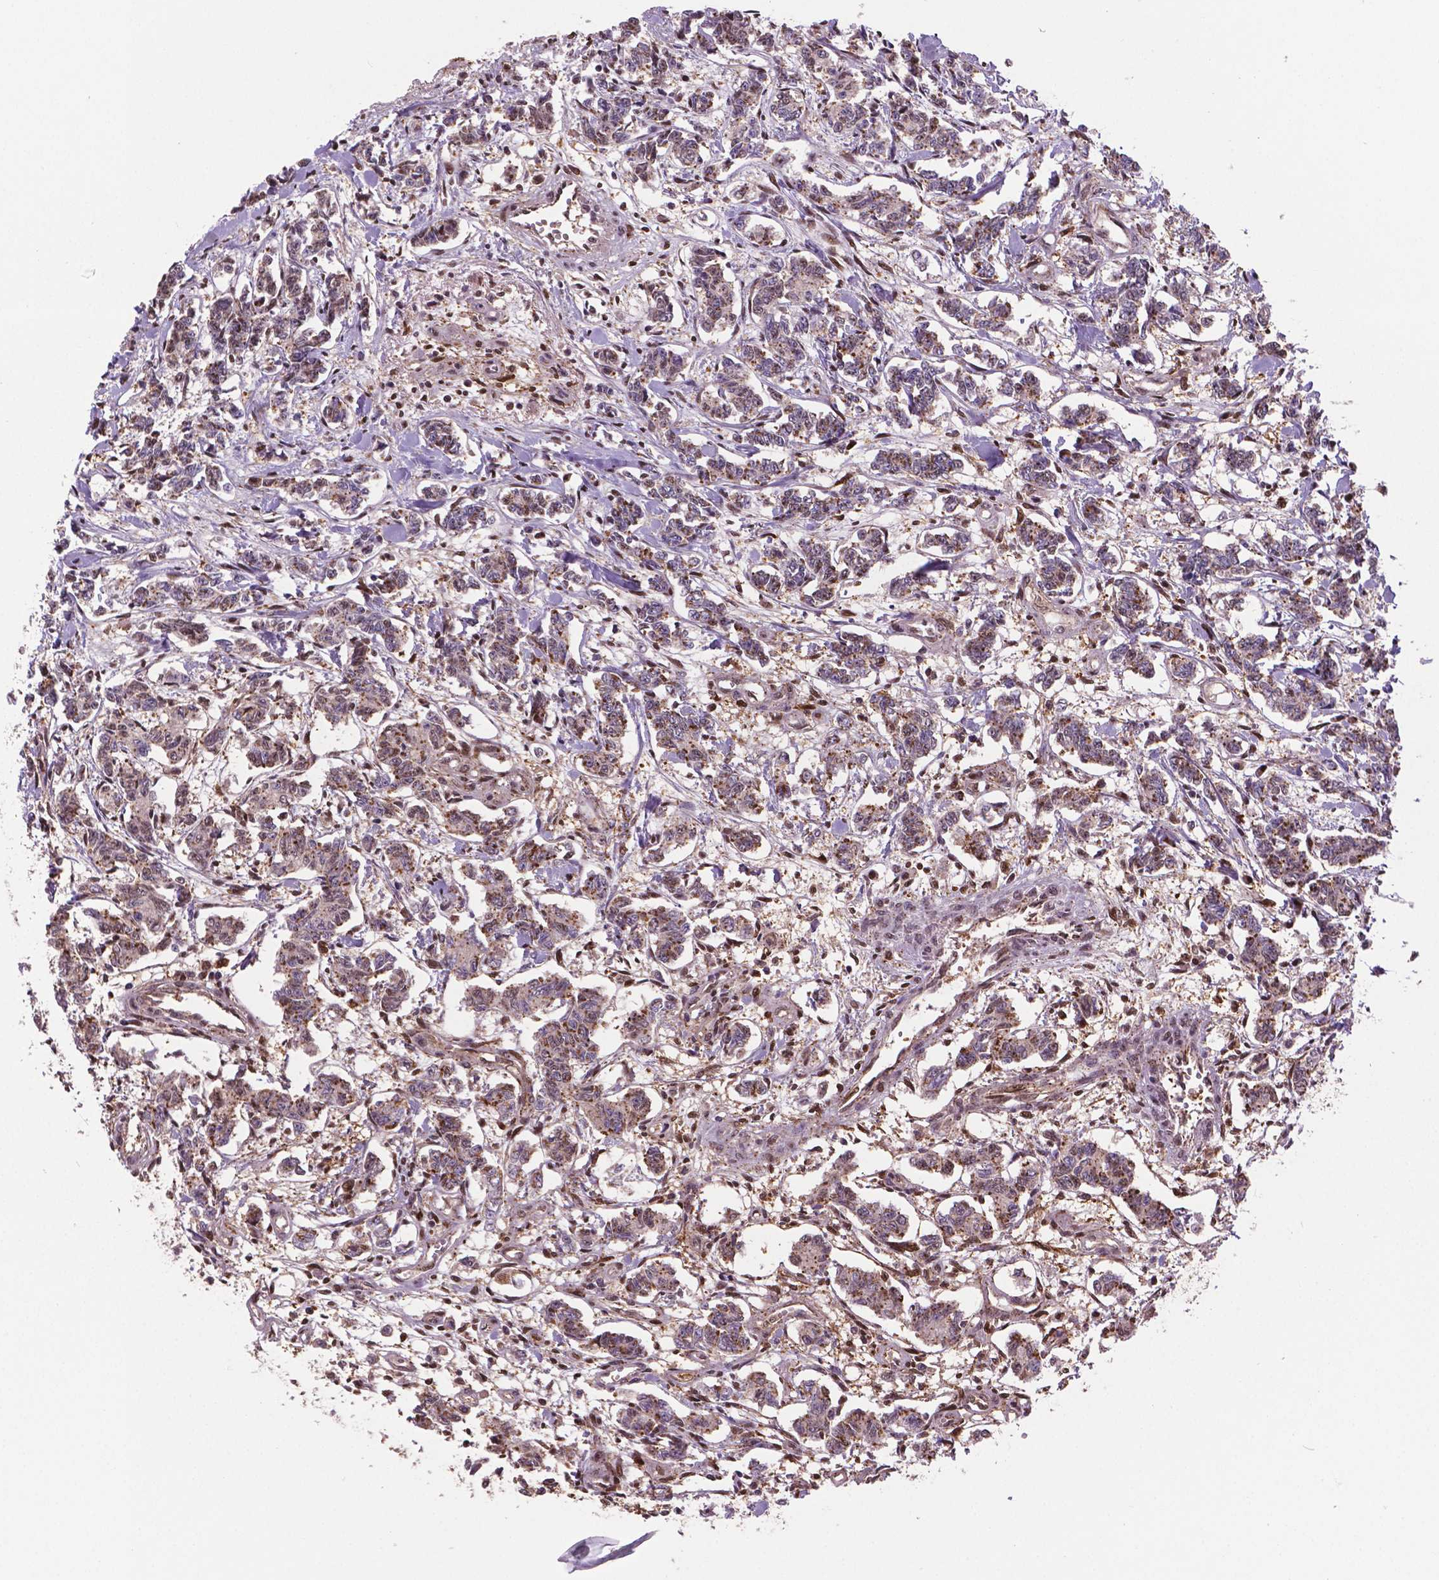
{"staining": {"intensity": "moderate", "quantity": "<25%", "location": "cytoplasmic/membranous"}, "tissue": "carcinoid", "cell_type": "Tumor cells", "image_type": "cancer", "snomed": [{"axis": "morphology", "description": "Carcinoid, malignant, NOS"}, {"axis": "topography", "description": "Kidney"}], "caption": "Immunohistochemistry (IHC) micrograph of neoplastic tissue: human carcinoid stained using IHC exhibits low levels of moderate protein expression localized specifically in the cytoplasmic/membranous of tumor cells, appearing as a cytoplasmic/membranous brown color.", "gene": "PLIN3", "patient": {"sex": "female", "age": 41}}